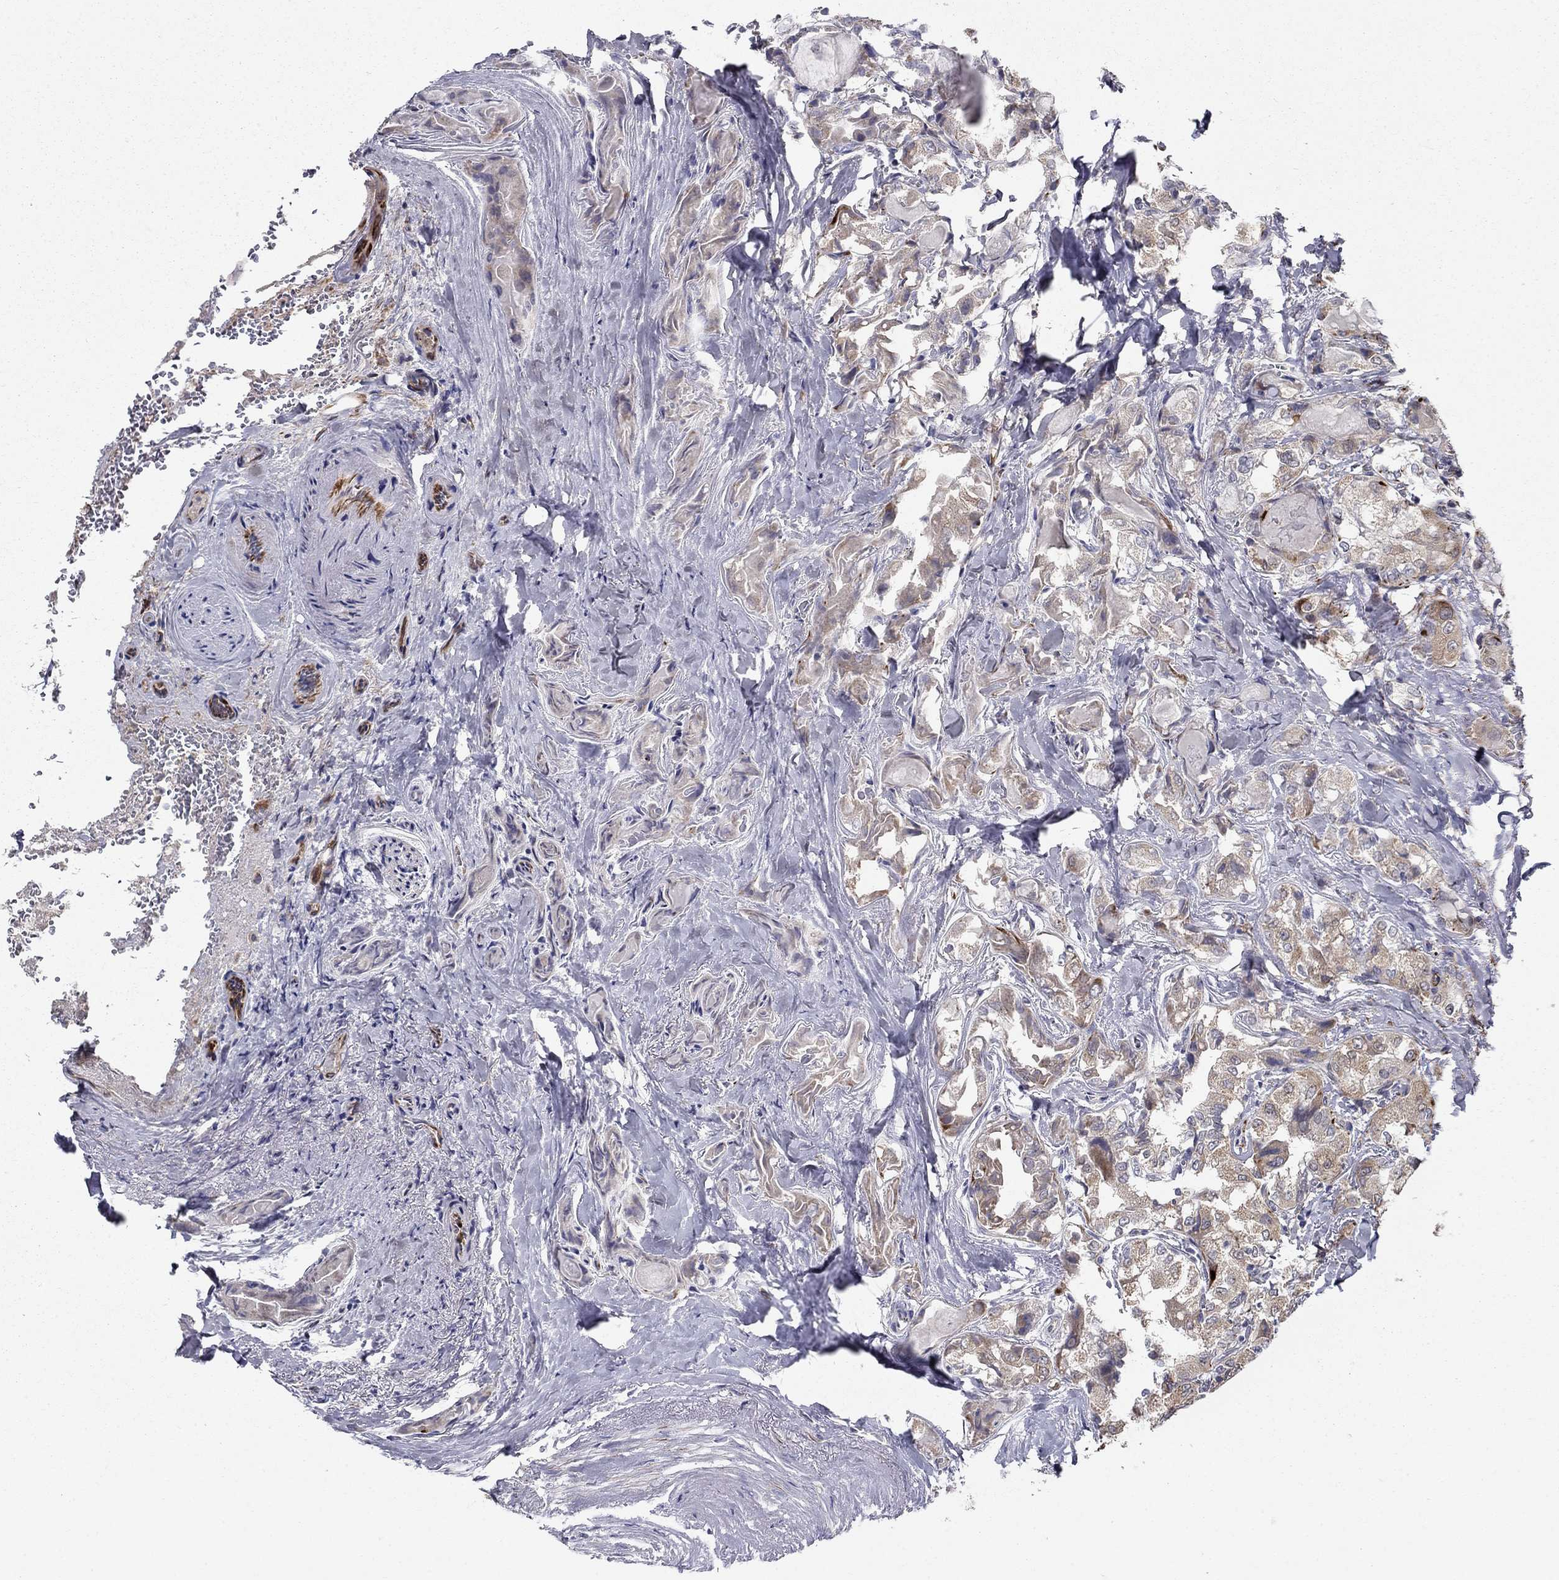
{"staining": {"intensity": "weak", "quantity": ">75%", "location": "cytoplasmic/membranous"}, "tissue": "thyroid cancer", "cell_type": "Tumor cells", "image_type": "cancer", "snomed": [{"axis": "morphology", "description": "Normal tissue, NOS"}, {"axis": "morphology", "description": "Papillary adenocarcinoma, NOS"}, {"axis": "topography", "description": "Thyroid gland"}], "caption": "Brown immunohistochemical staining in thyroid cancer demonstrates weak cytoplasmic/membranous expression in about >75% of tumor cells.", "gene": "LACTB2", "patient": {"sex": "female", "age": 66}}